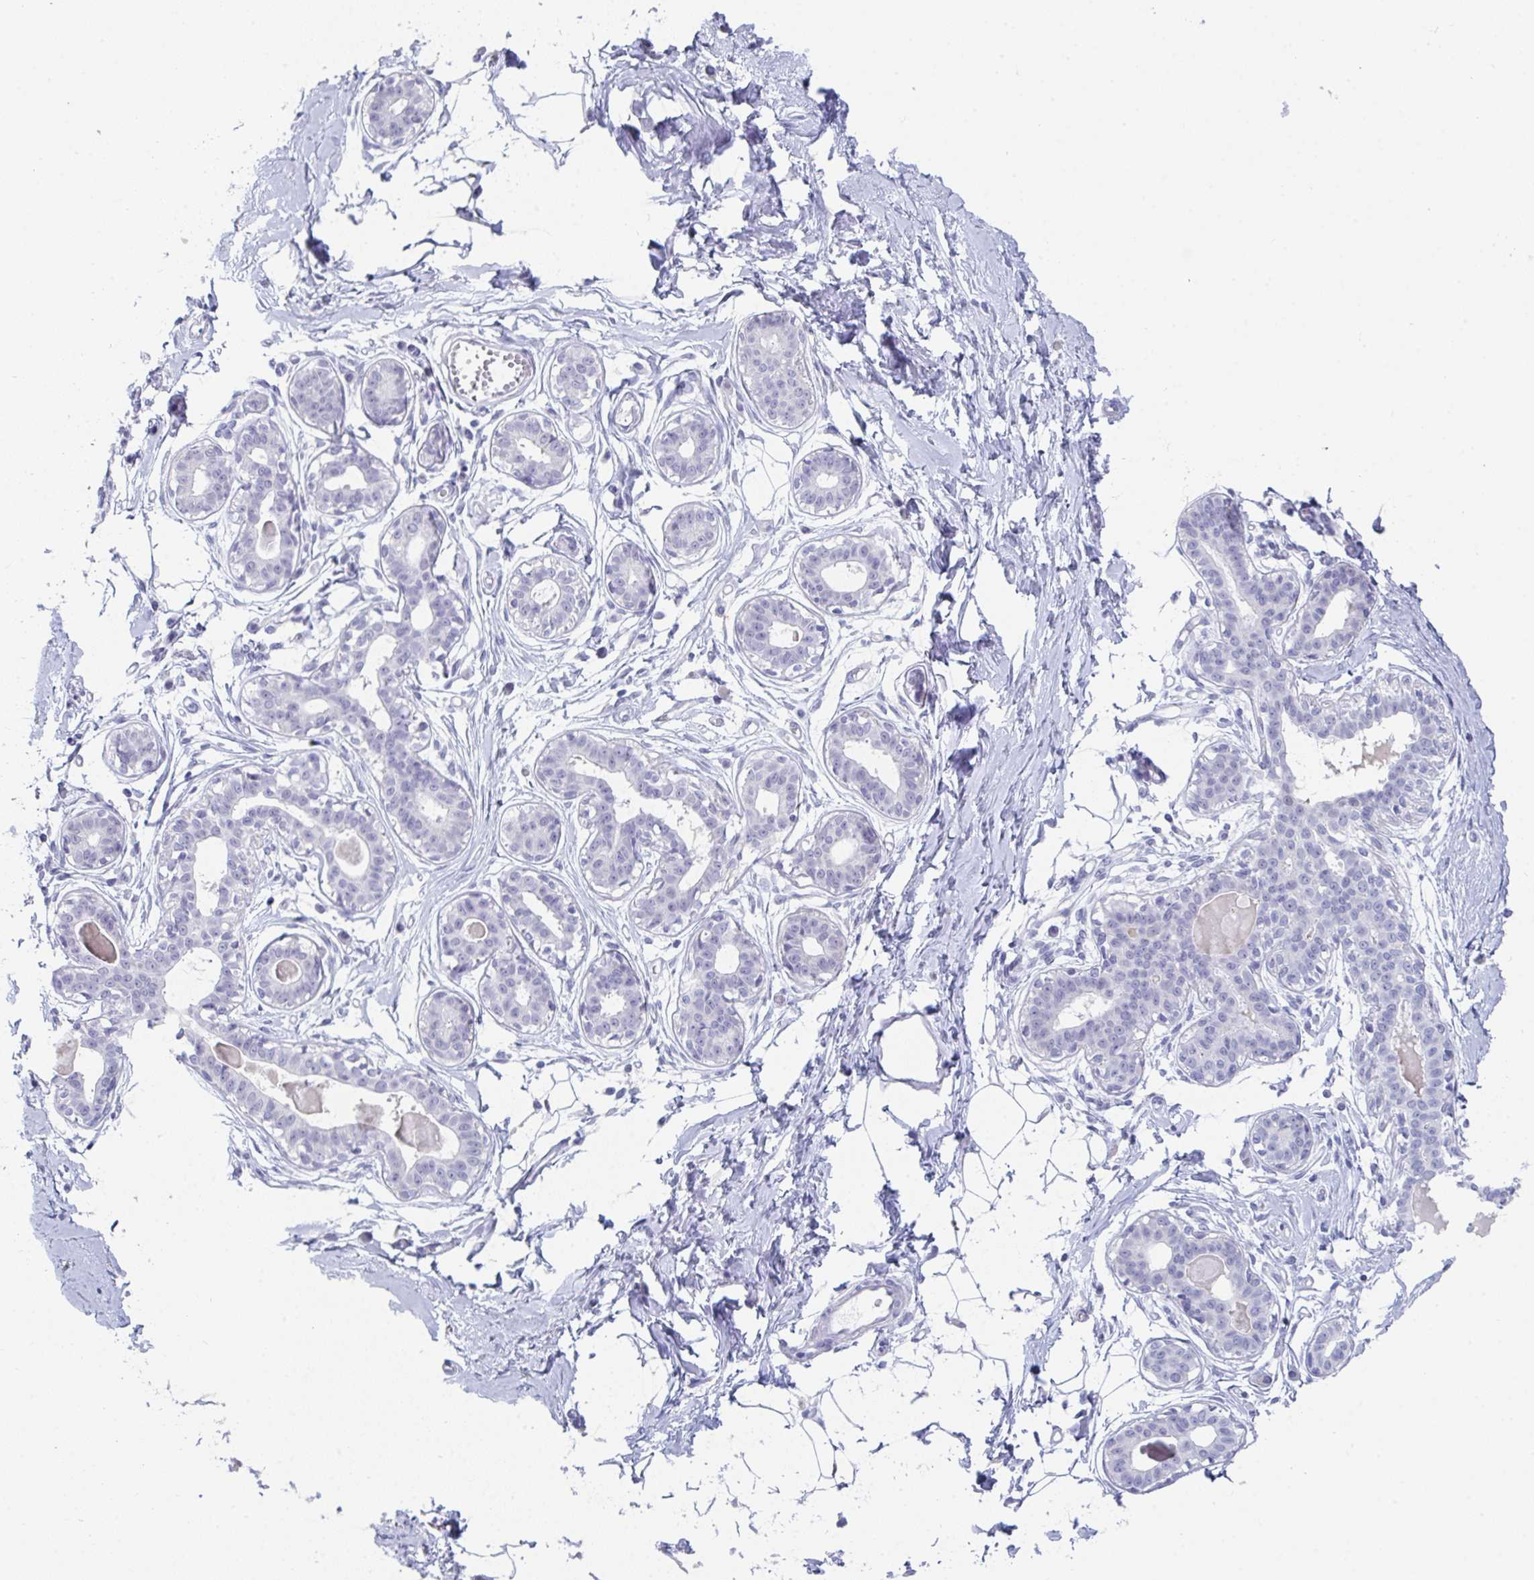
{"staining": {"intensity": "negative", "quantity": "none", "location": "none"}, "tissue": "breast", "cell_type": "Adipocytes", "image_type": "normal", "snomed": [{"axis": "morphology", "description": "Normal tissue, NOS"}, {"axis": "topography", "description": "Breast"}], "caption": "Immunohistochemistry histopathology image of unremarkable breast: human breast stained with DAB shows no significant protein staining in adipocytes. (DAB (3,3'-diaminobenzidine) immunohistochemistry with hematoxylin counter stain).", "gene": "RUBCN", "patient": {"sex": "female", "age": 45}}